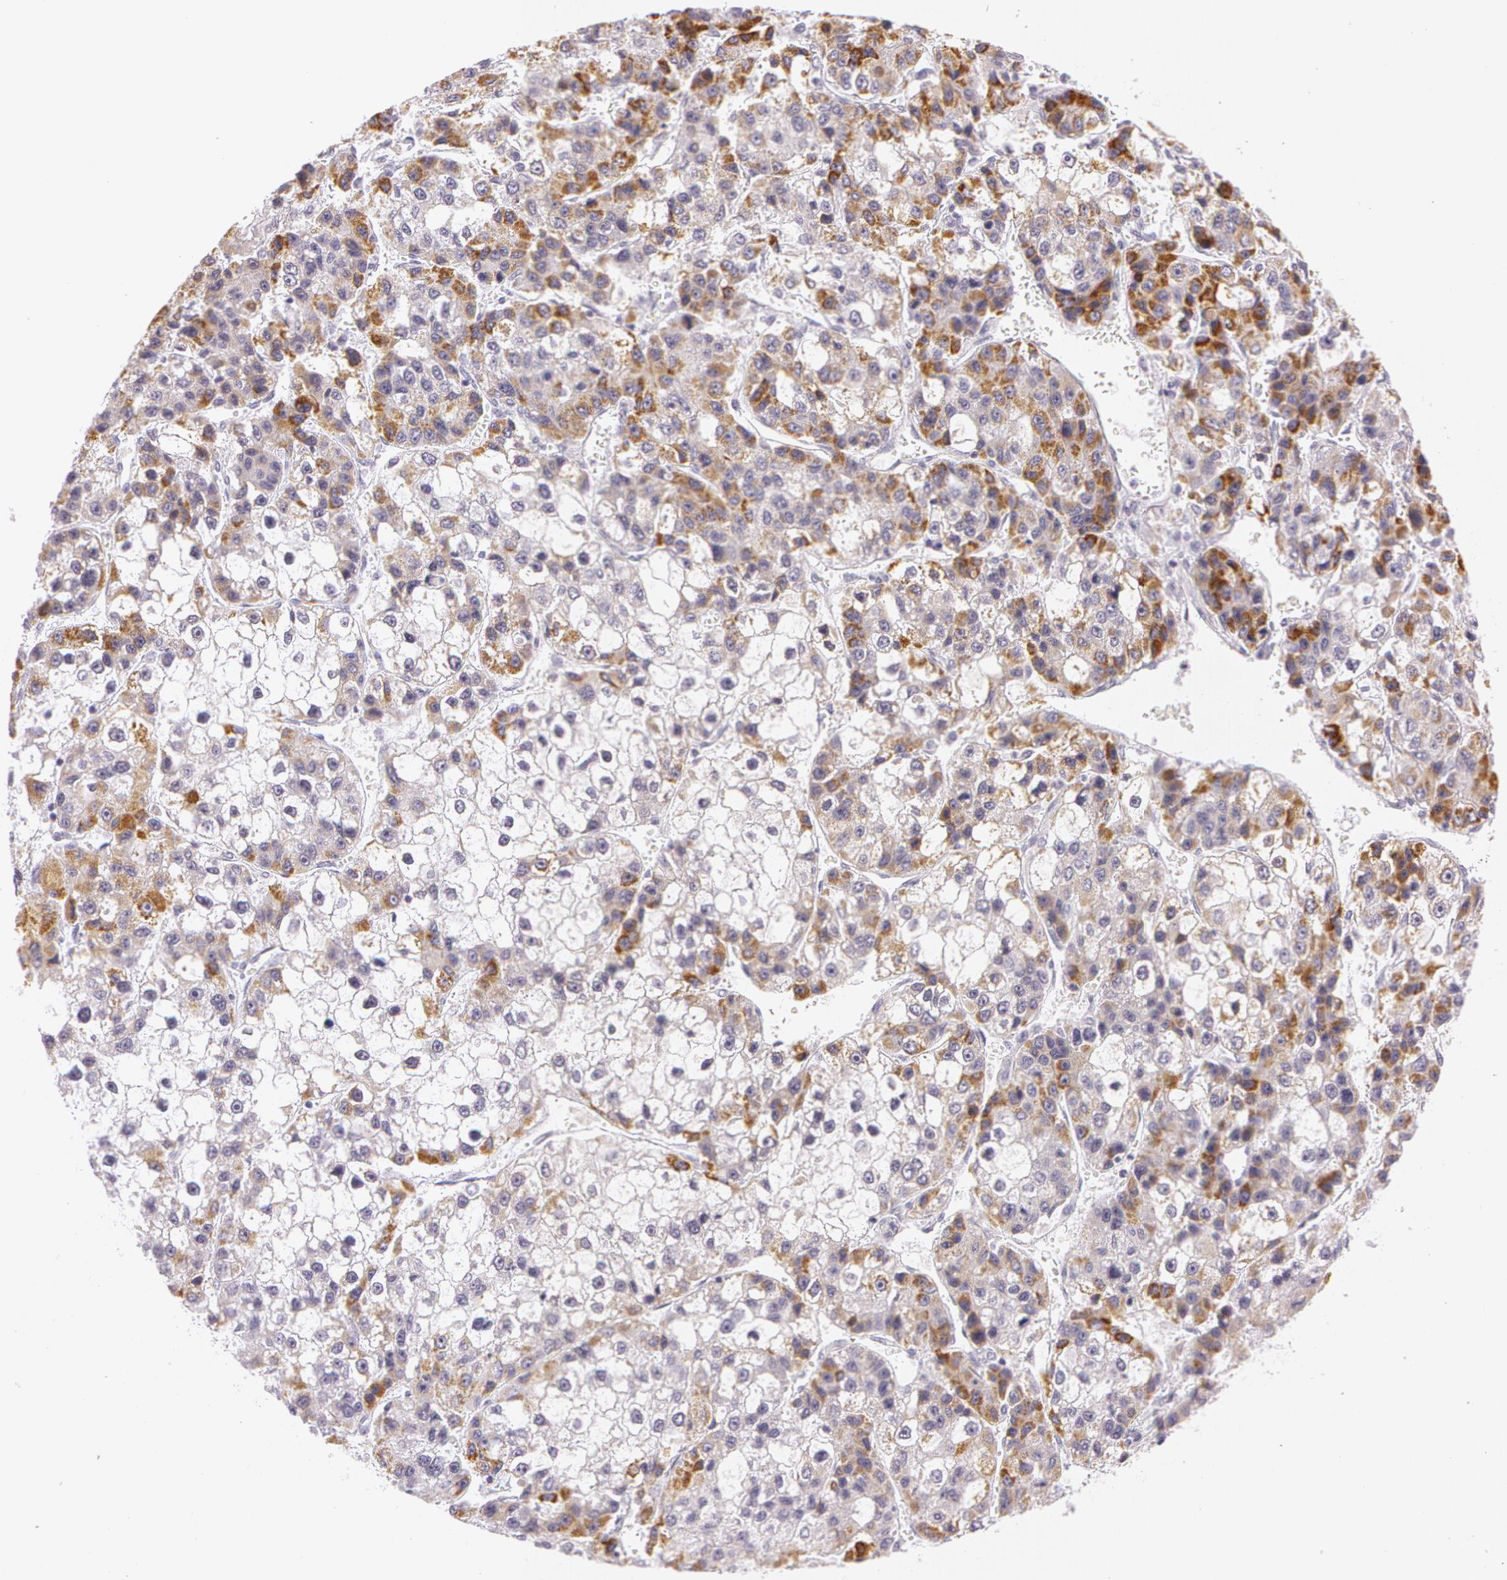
{"staining": {"intensity": "moderate", "quantity": "<25%", "location": "cytoplasmic/membranous"}, "tissue": "liver cancer", "cell_type": "Tumor cells", "image_type": "cancer", "snomed": [{"axis": "morphology", "description": "Carcinoma, Hepatocellular, NOS"}, {"axis": "topography", "description": "Liver"}], "caption": "Human liver cancer (hepatocellular carcinoma) stained for a protein (brown) shows moderate cytoplasmic/membranous positive expression in approximately <25% of tumor cells.", "gene": "OTC", "patient": {"sex": "female", "age": 66}}